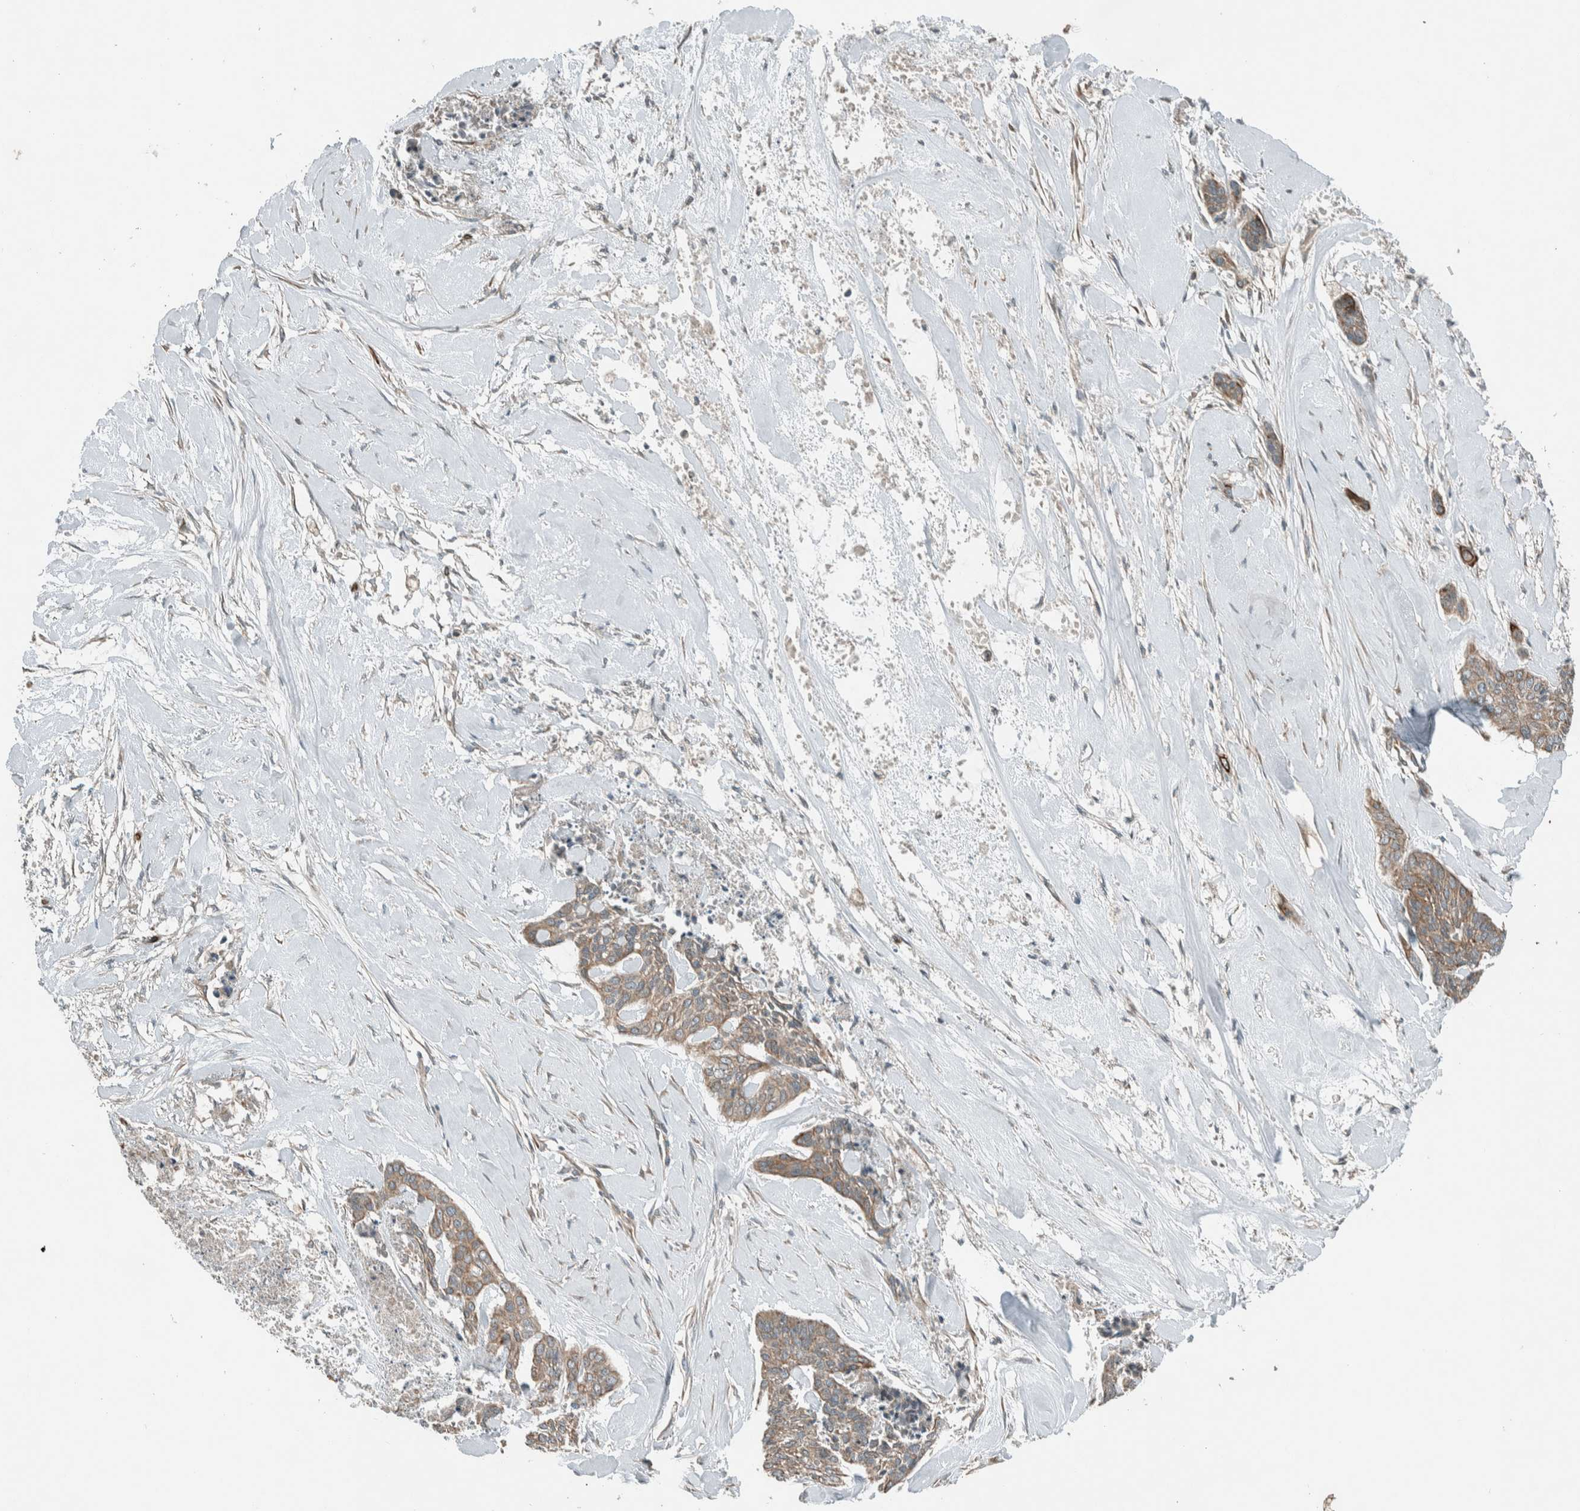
{"staining": {"intensity": "weak", "quantity": ">75%", "location": "cytoplasmic/membranous"}, "tissue": "skin cancer", "cell_type": "Tumor cells", "image_type": "cancer", "snomed": [{"axis": "morphology", "description": "Basal cell carcinoma"}, {"axis": "topography", "description": "Skin"}], "caption": "A low amount of weak cytoplasmic/membranous expression is present in about >75% of tumor cells in basal cell carcinoma (skin) tissue. (DAB = brown stain, brightfield microscopy at high magnification).", "gene": "SEL1L", "patient": {"sex": "female", "age": 64}}